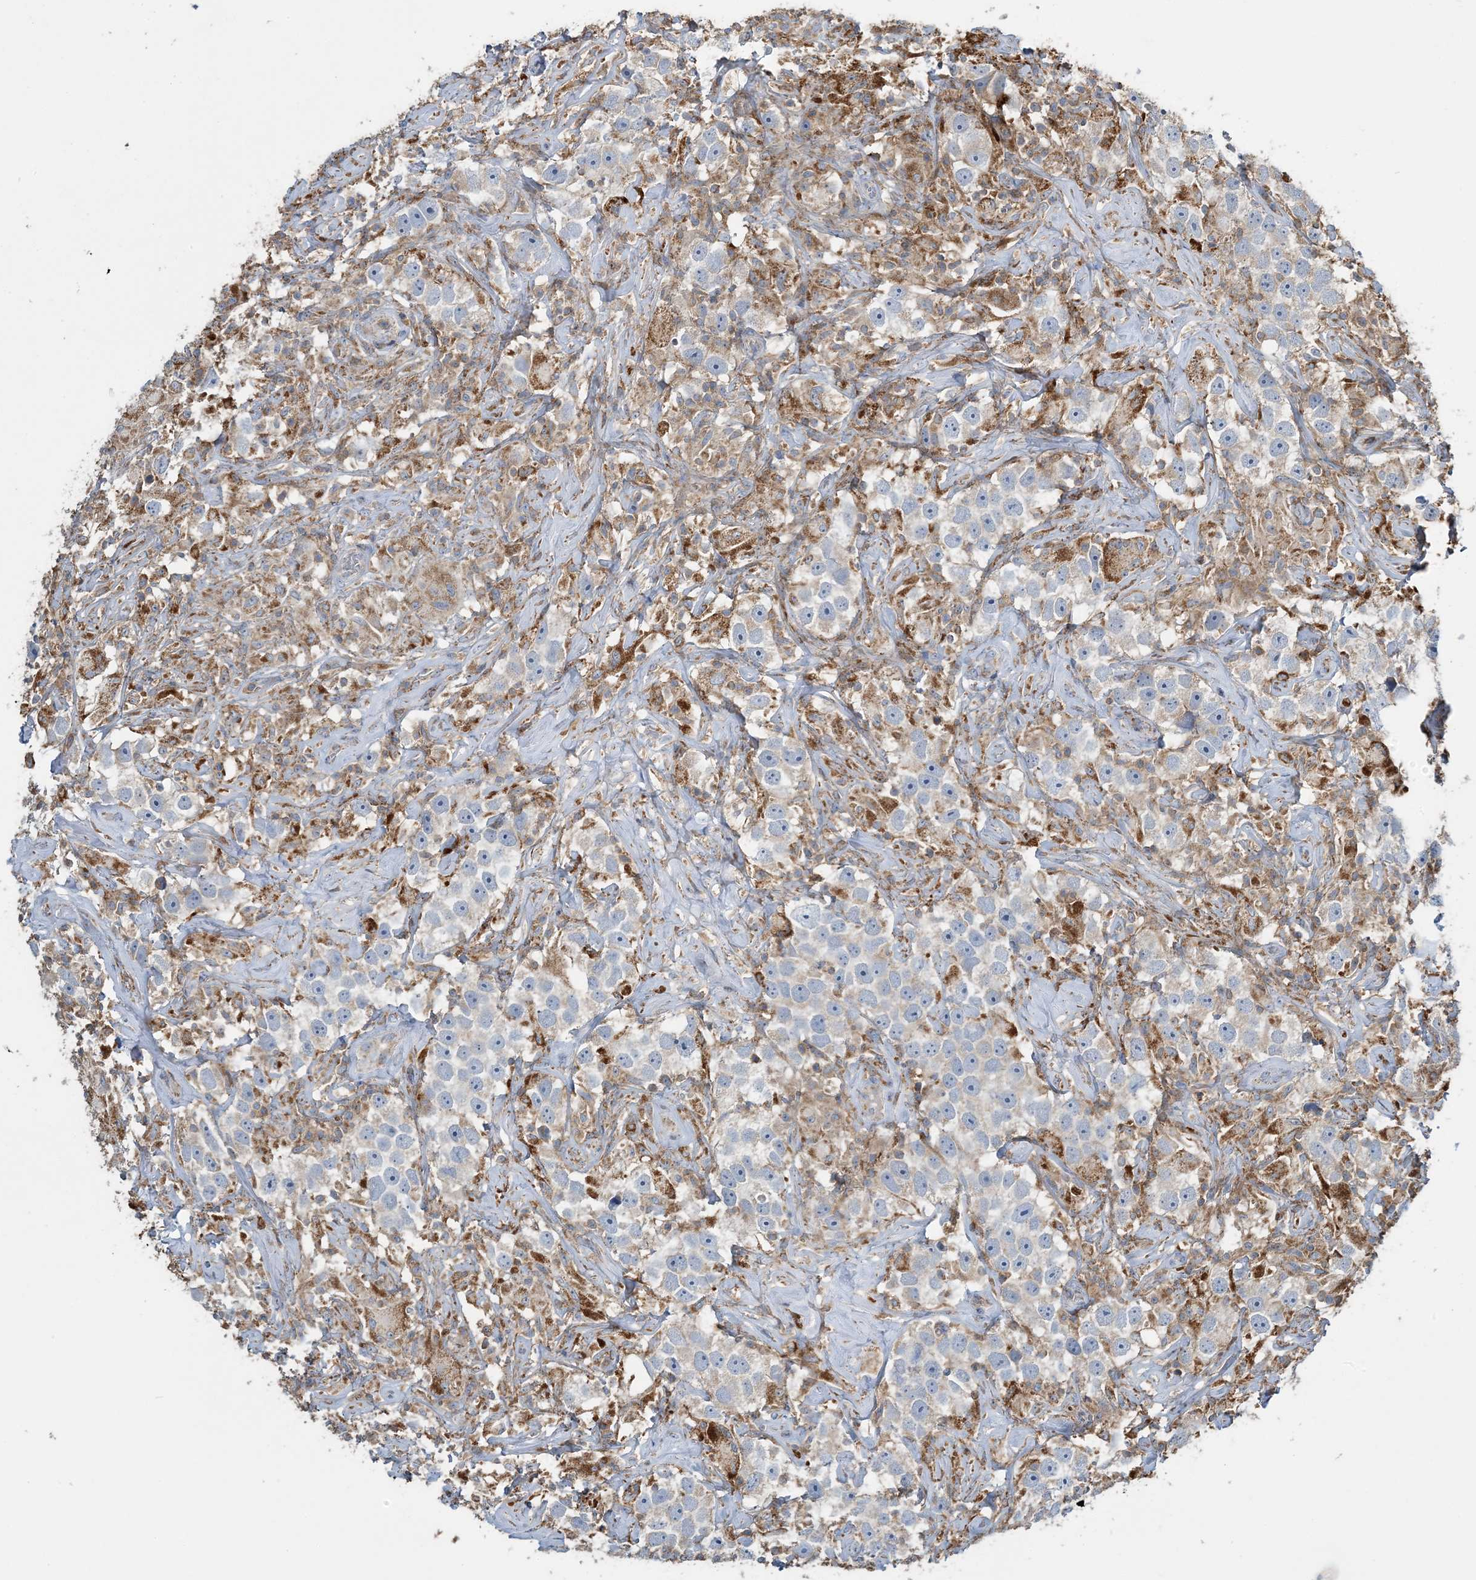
{"staining": {"intensity": "negative", "quantity": "none", "location": "none"}, "tissue": "testis cancer", "cell_type": "Tumor cells", "image_type": "cancer", "snomed": [{"axis": "morphology", "description": "Seminoma, NOS"}, {"axis": "topography", "description": "Testis"}], "caption": "This is an immunohistochemistry (IHC) image of human seminoma (testis). There is no expression in tumor cells.", "gene": "TMLHE", "patient": {"sex": "male", "age": 49}}